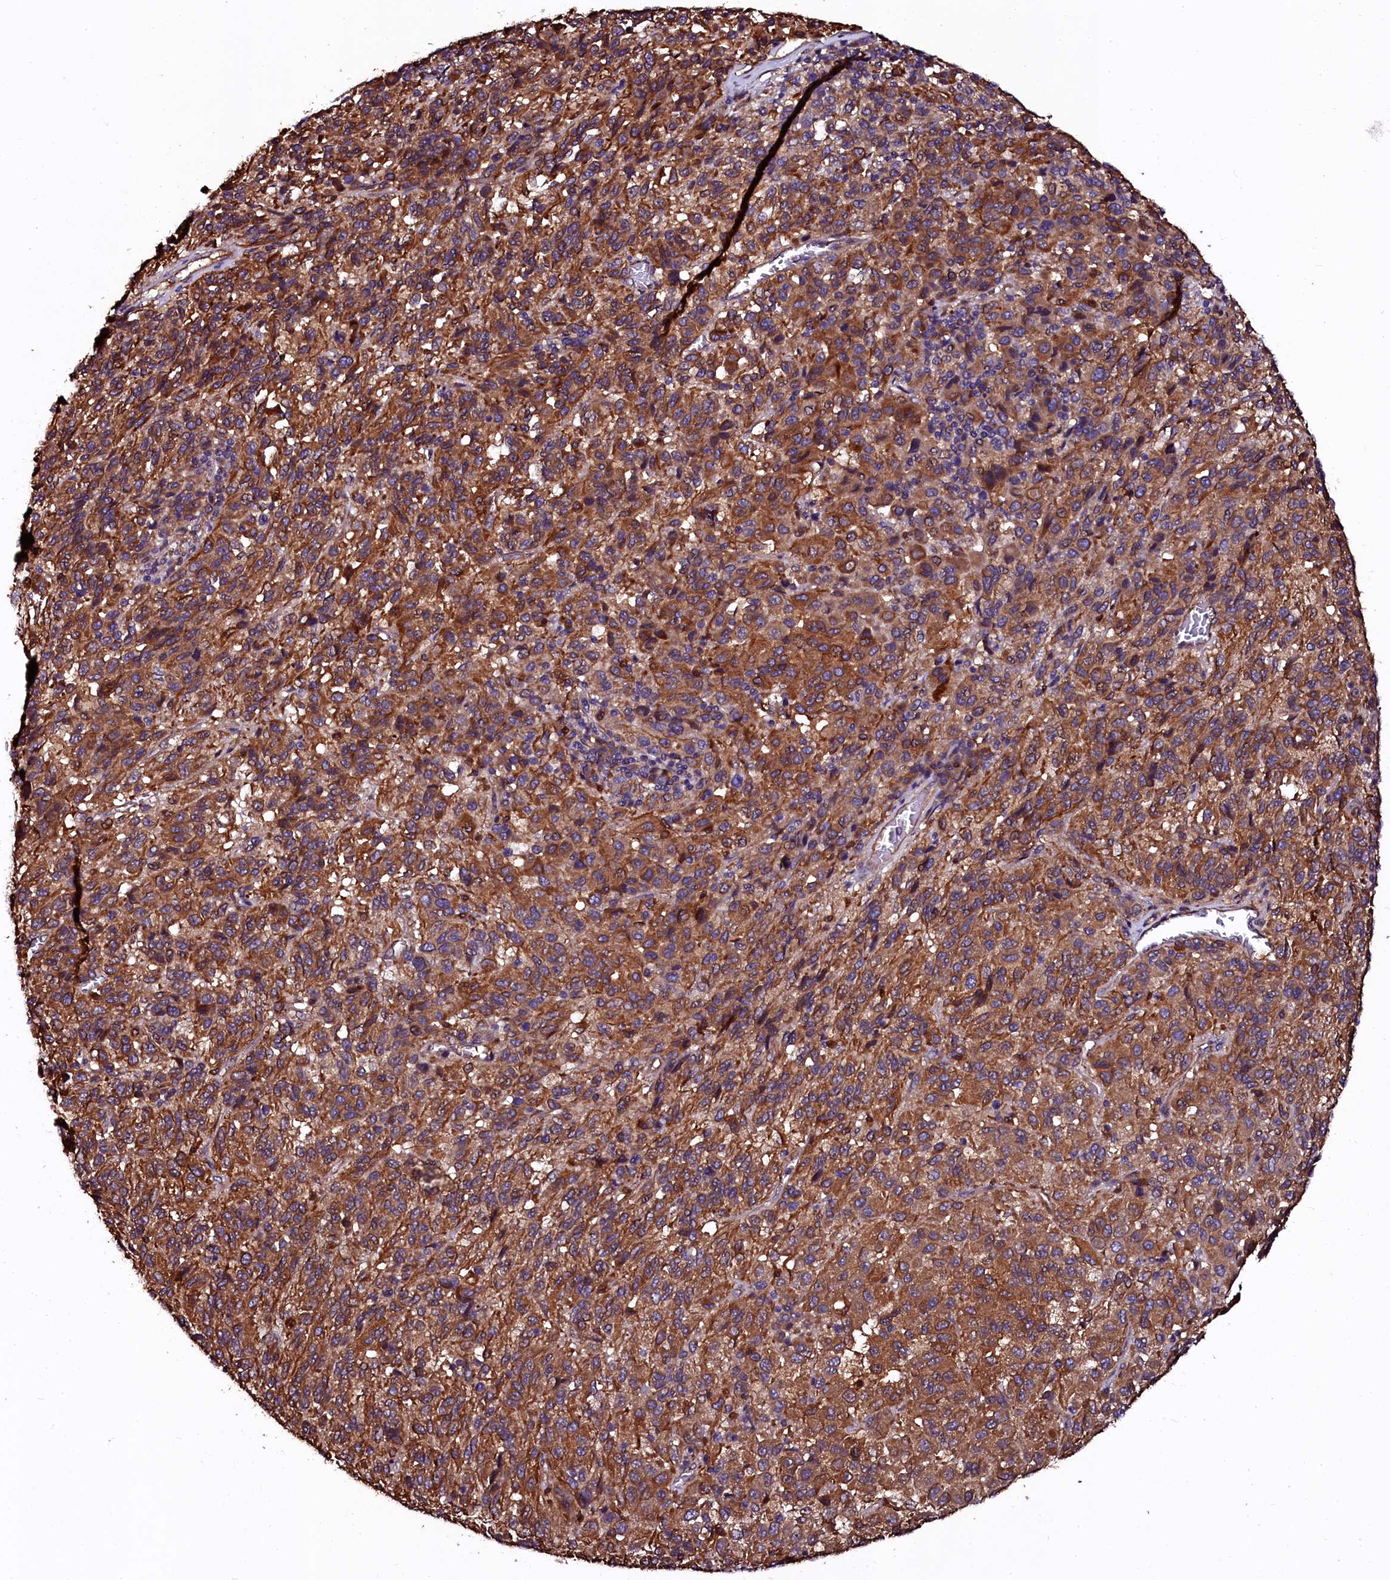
{"staining": {"intensity": "strong", "quantity": ">75%", "location": "cytoplasmic/membranous"}, "tissue": "melanoma", "cell_type": "Tumor cells", "image_type": "cancer", "snomed": [{"axis": "morphology", "description": "Malignant melanoma, Metastatic site"}, {"axis": "topography", "description": "Lung"}], "caption": "This image demonstrates immunohistochemistry staining of melanoma, with high strong cytoplasmic/membranous staining in approximately >75% of tumor cells.", "gene": "APPL2", "patient": {"sex": "male", "age": 64}}